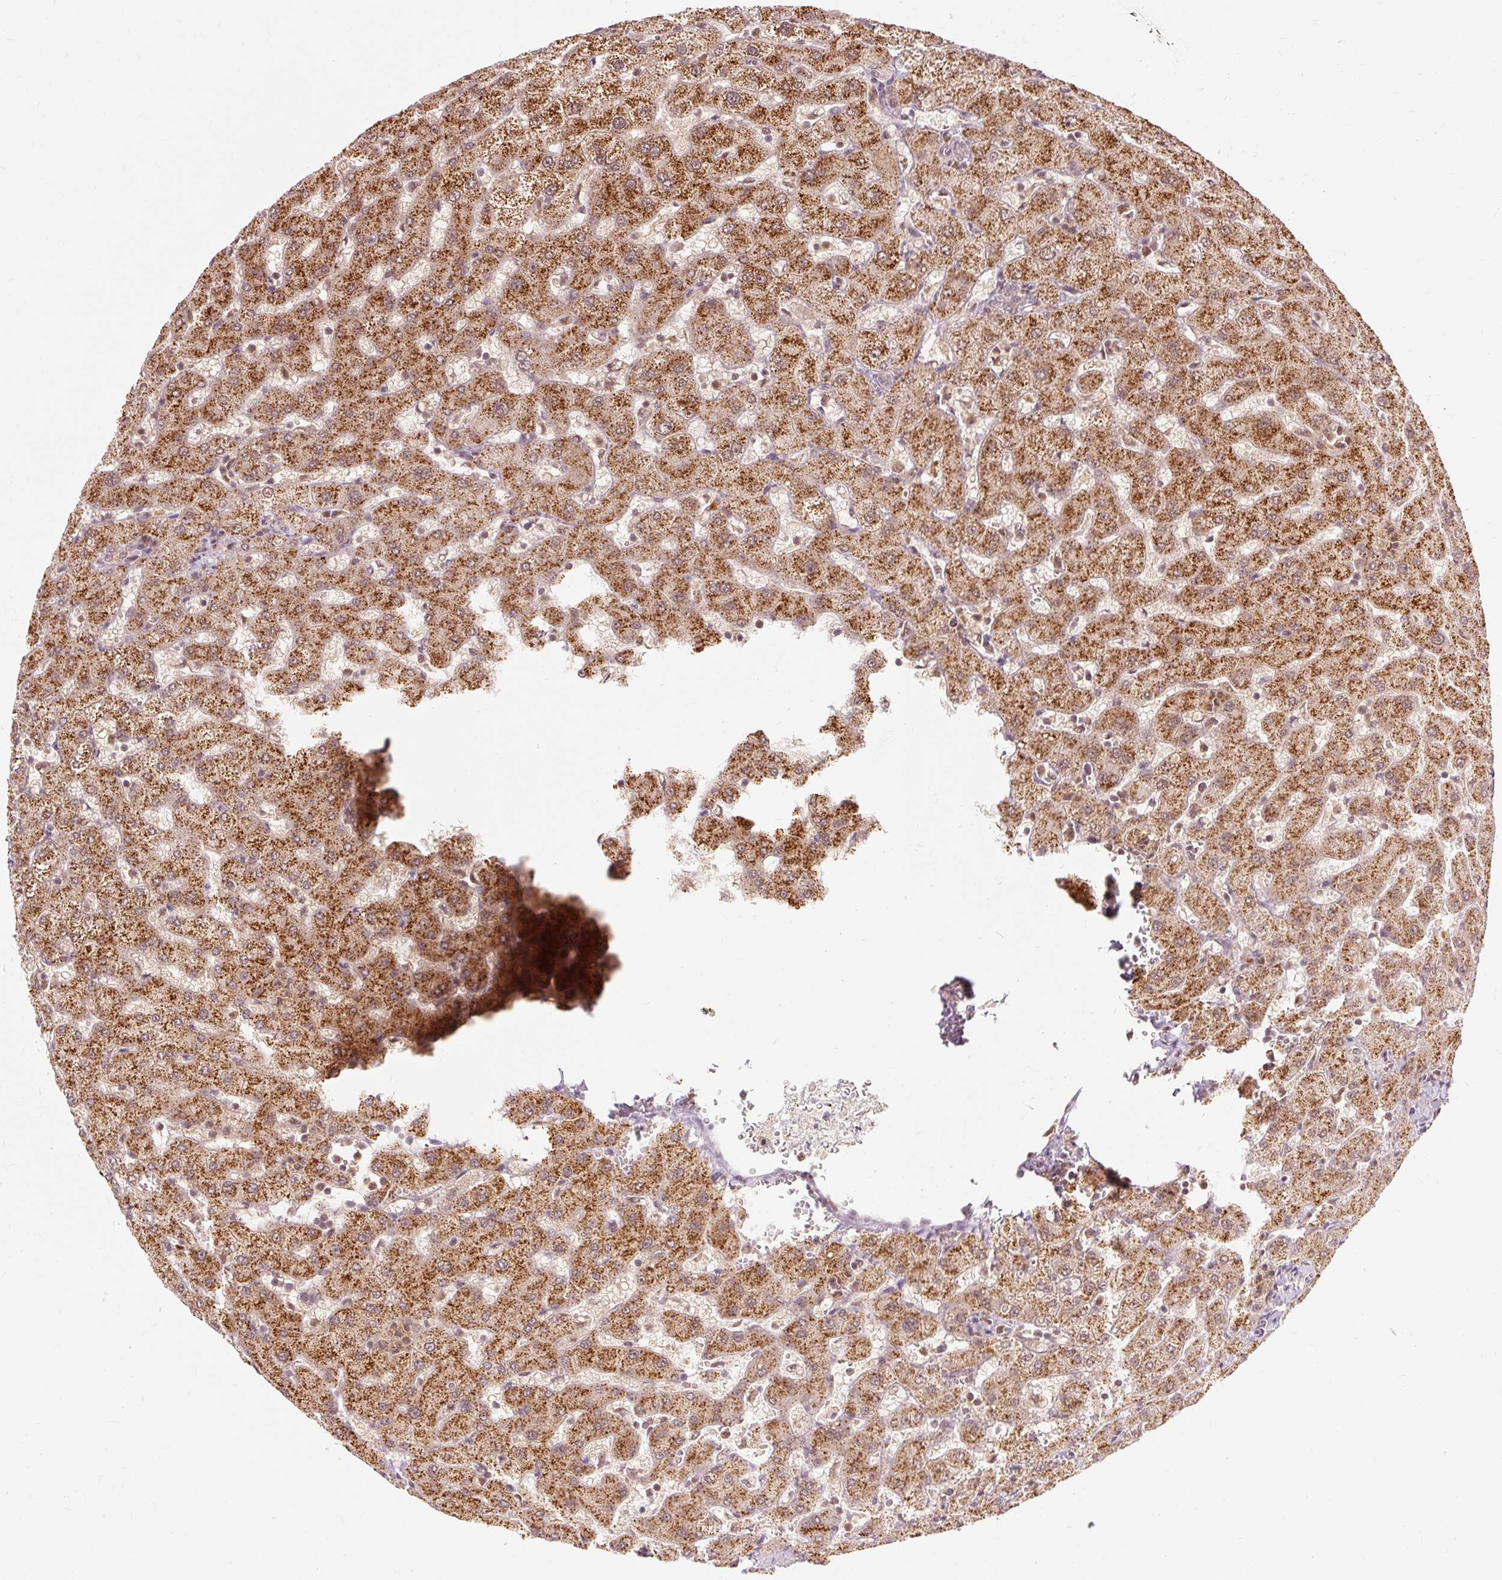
{"staining": {"intensity": "weak", "quantity": ">75%", "location": "nuclear"}, "tissue": "liver", "cell_type": "Cholangiocytes", "image_type": "normal", "snomed": [{"axis": "morphology", "description": "Normal tissue, NOS"}, {"axis": "topography", "description": "Liver"}], "caption": "Immunohistochemical staining of normal liver exhibits >75% levels of weak nuclear protein expression in about >75% of cholangiocytes.", "gene": "CSTF1", "patient": {"sex": "female", "age": 63}}